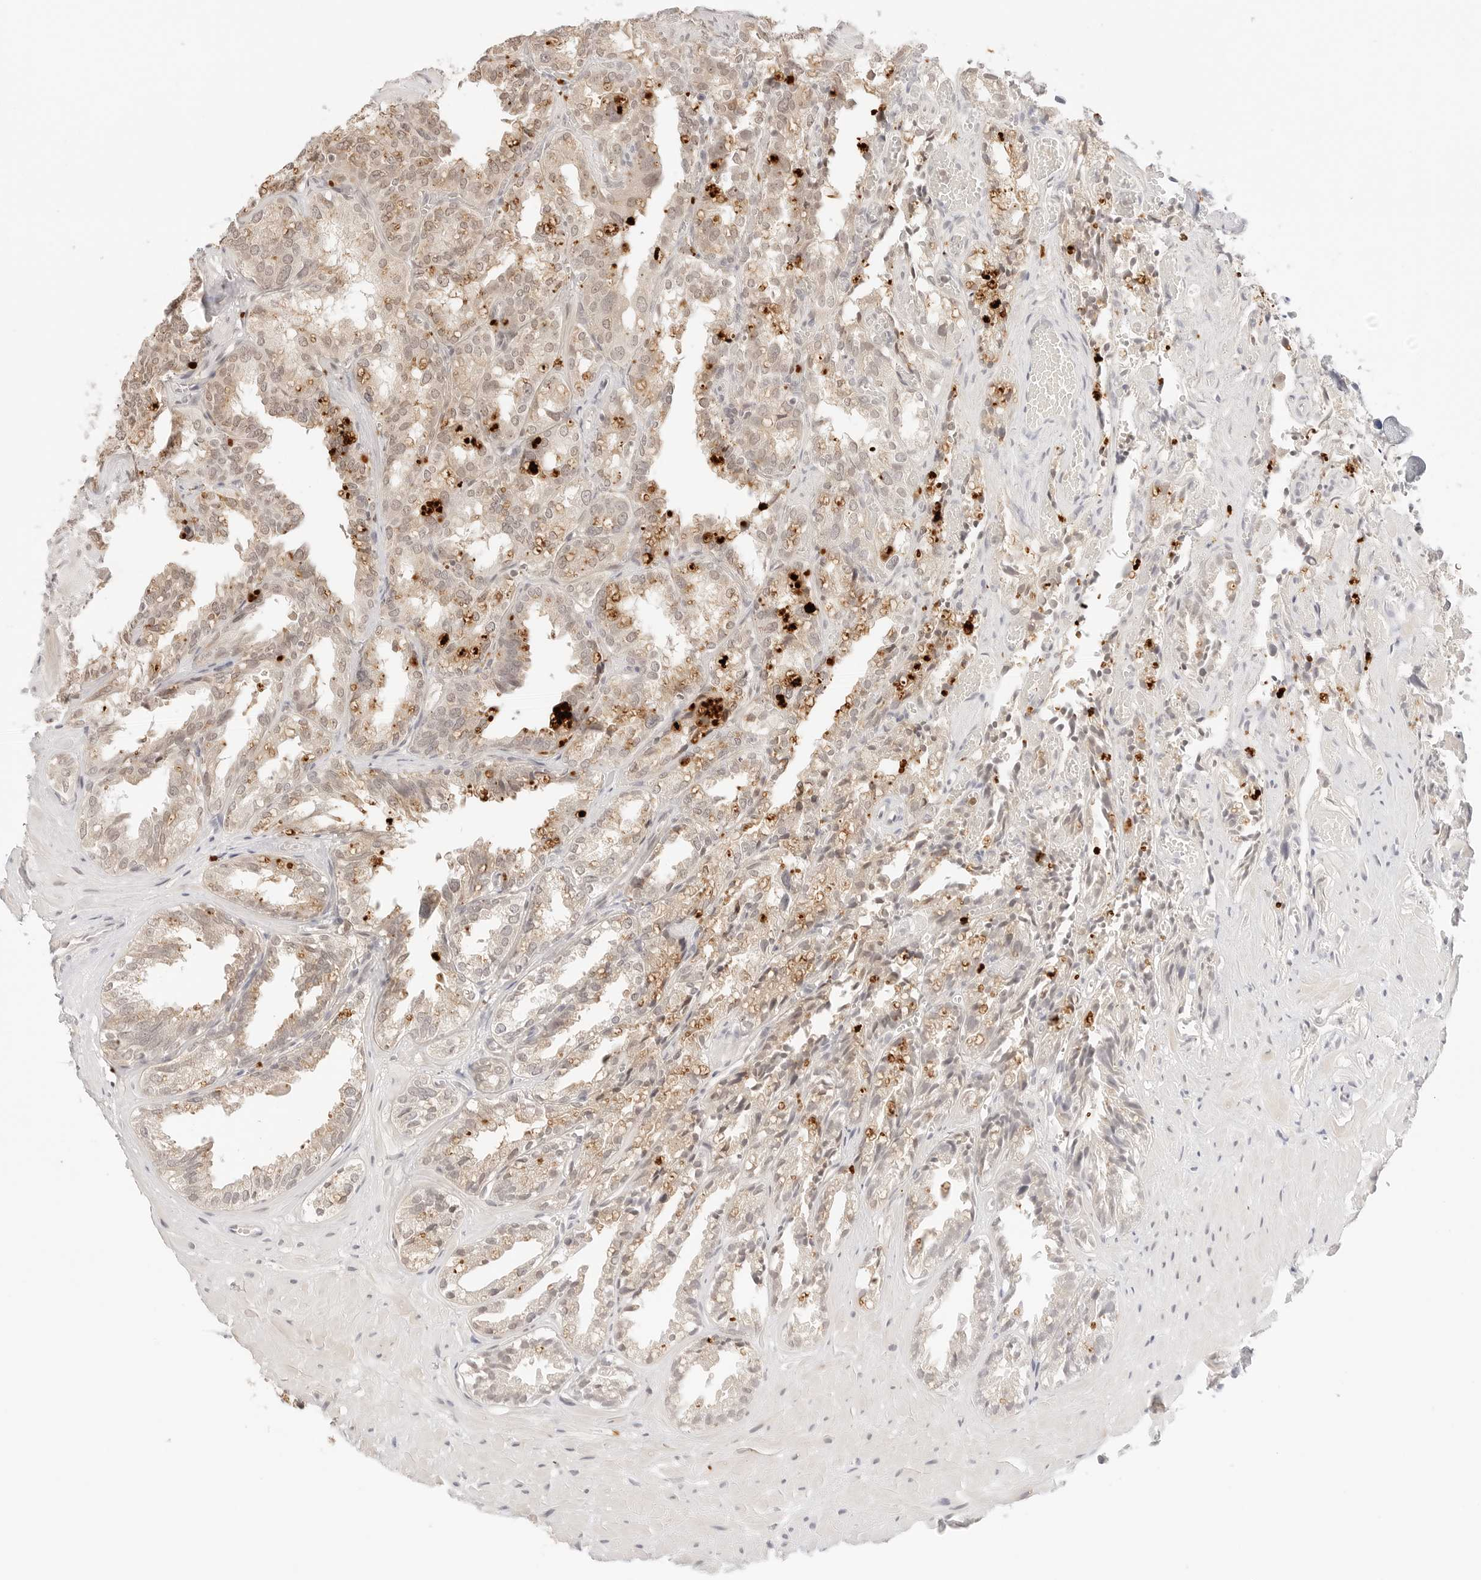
{"staining": {"intensity": "weak", "quantity": ">75%", "location": "cytoplasmic/membranous,nuclear"}, "tissue": "seminal vesicle", "cell_type": "Glandular cells", "image_type": "normal", "snomed": [{"axis": "morphology", "description": "Normal tissue, NOS"}, {"axis": "topography", "description": "Prostate"}, {"axis": "topography", "description": "Seminal veicle"}], "caption": "Immunohistochemical staining of unremarkable human seminal vesicle reveals low levels of weak cytoplasmic/membranous,nuclear staining in approximately >75% of glandular cells.", "gene": "RPS6KL1", "patient": {"sex": "male", "age": 51}}